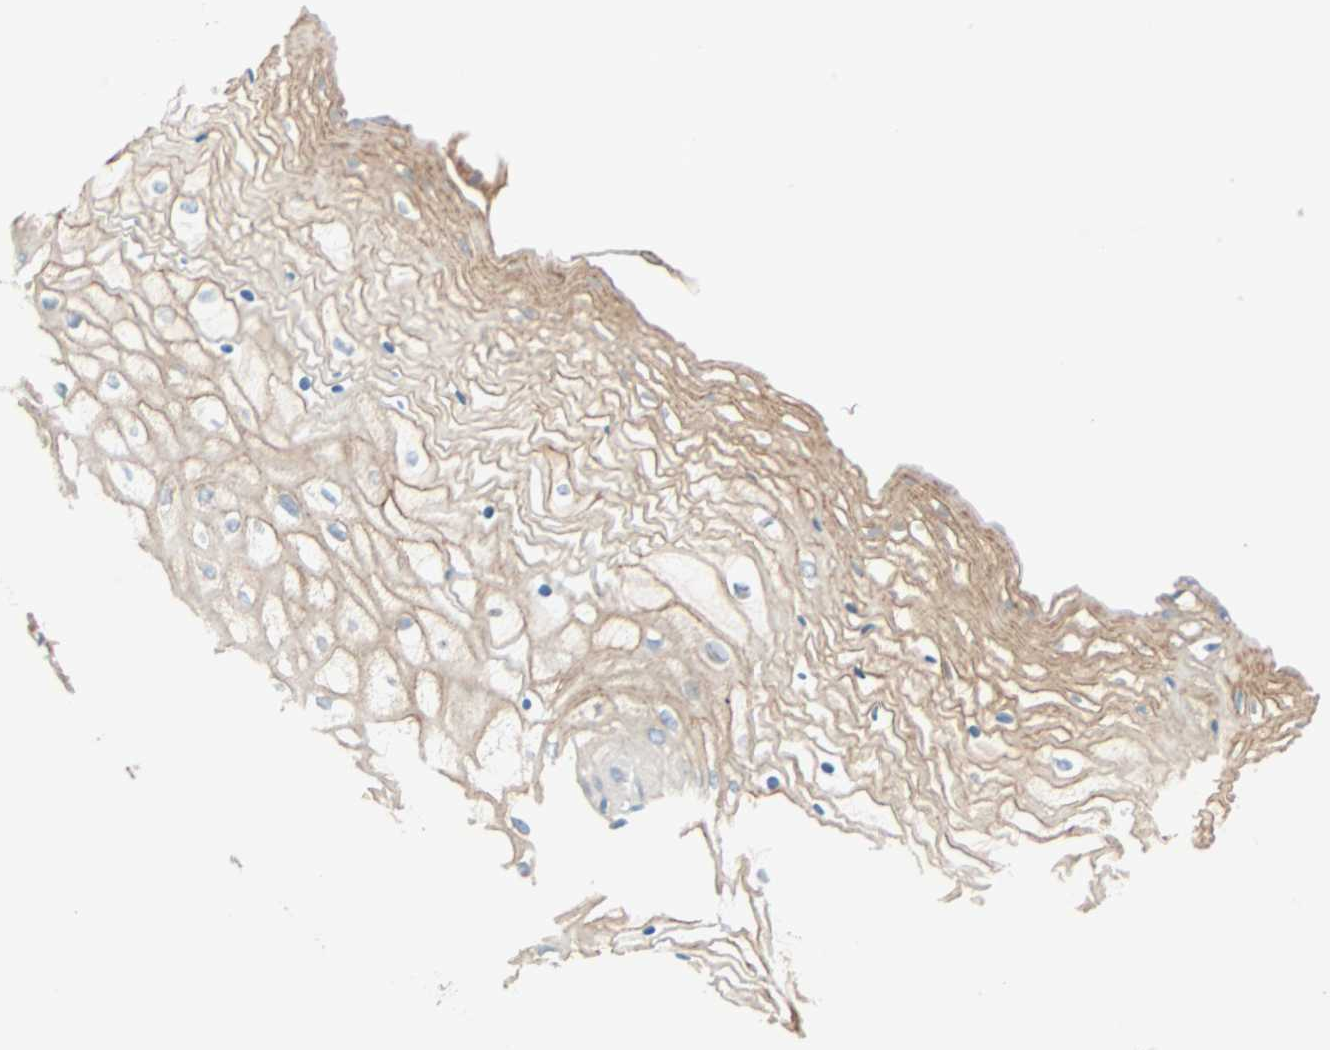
{"staining": {"intensity": "moderate", "quantity": "25%-75%", "location": "cytoplasmic/membranous"}, "tissue": "vagina", "cell_type": "Squamous epithelial cells", "image_type": "normal", "snomed": [{"axis": "morphology", "description": "Normal tissue, NOS"}, {"axis": "topography", "description": "Vagina"}], "caption": "DAB immunohistochemical staining of normal vagina reveals moderate cytoplasmic/membranous protein positivity in approximately 25%-75% of squamous epithelial cells.", "gene": "SULT1C2", "patient": {"sex": "female", "age": 34}}